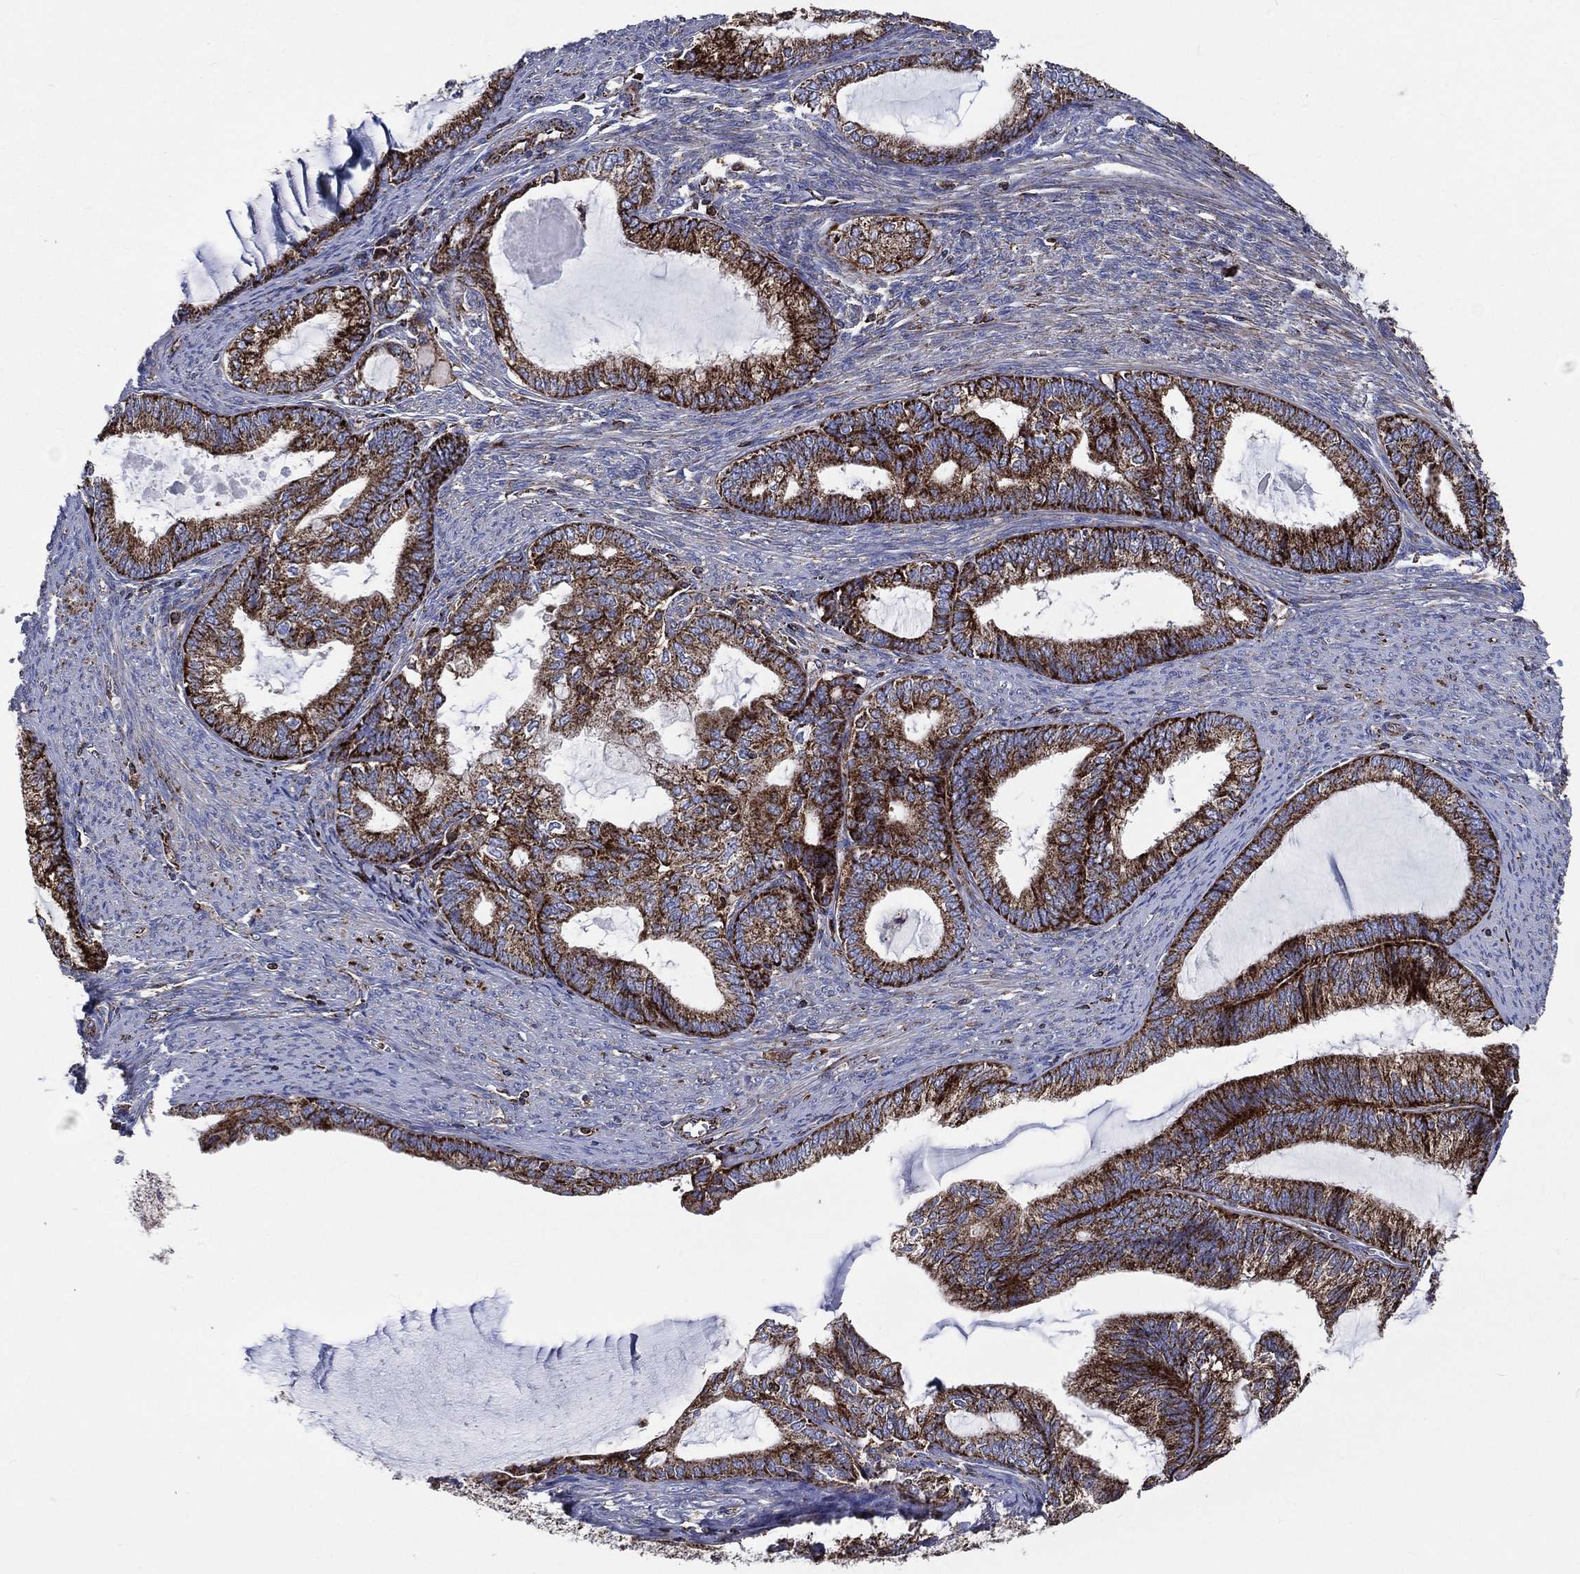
{"staining": {"intensity": "strong", "quantity": ">75%", "location": "cytoplasmic/membranous"}, "tissue": "endometrial cancer", "cell_type": "Tumor cells", "image_type": "cancer", "snomed": [{"axis": "morphology", "description": "Adenocarcinoma, NOS"}, {"axis": "topography", "description": "Endometrium"}], "caption": "Adenocarcinoma (endometrial) stained with IHC reveals strong cytoplasmic/membranous expression in approximately >75% of tumor cells.", "gene": "ANKRD37", "patient": {"sex": "female", "age": 86}}